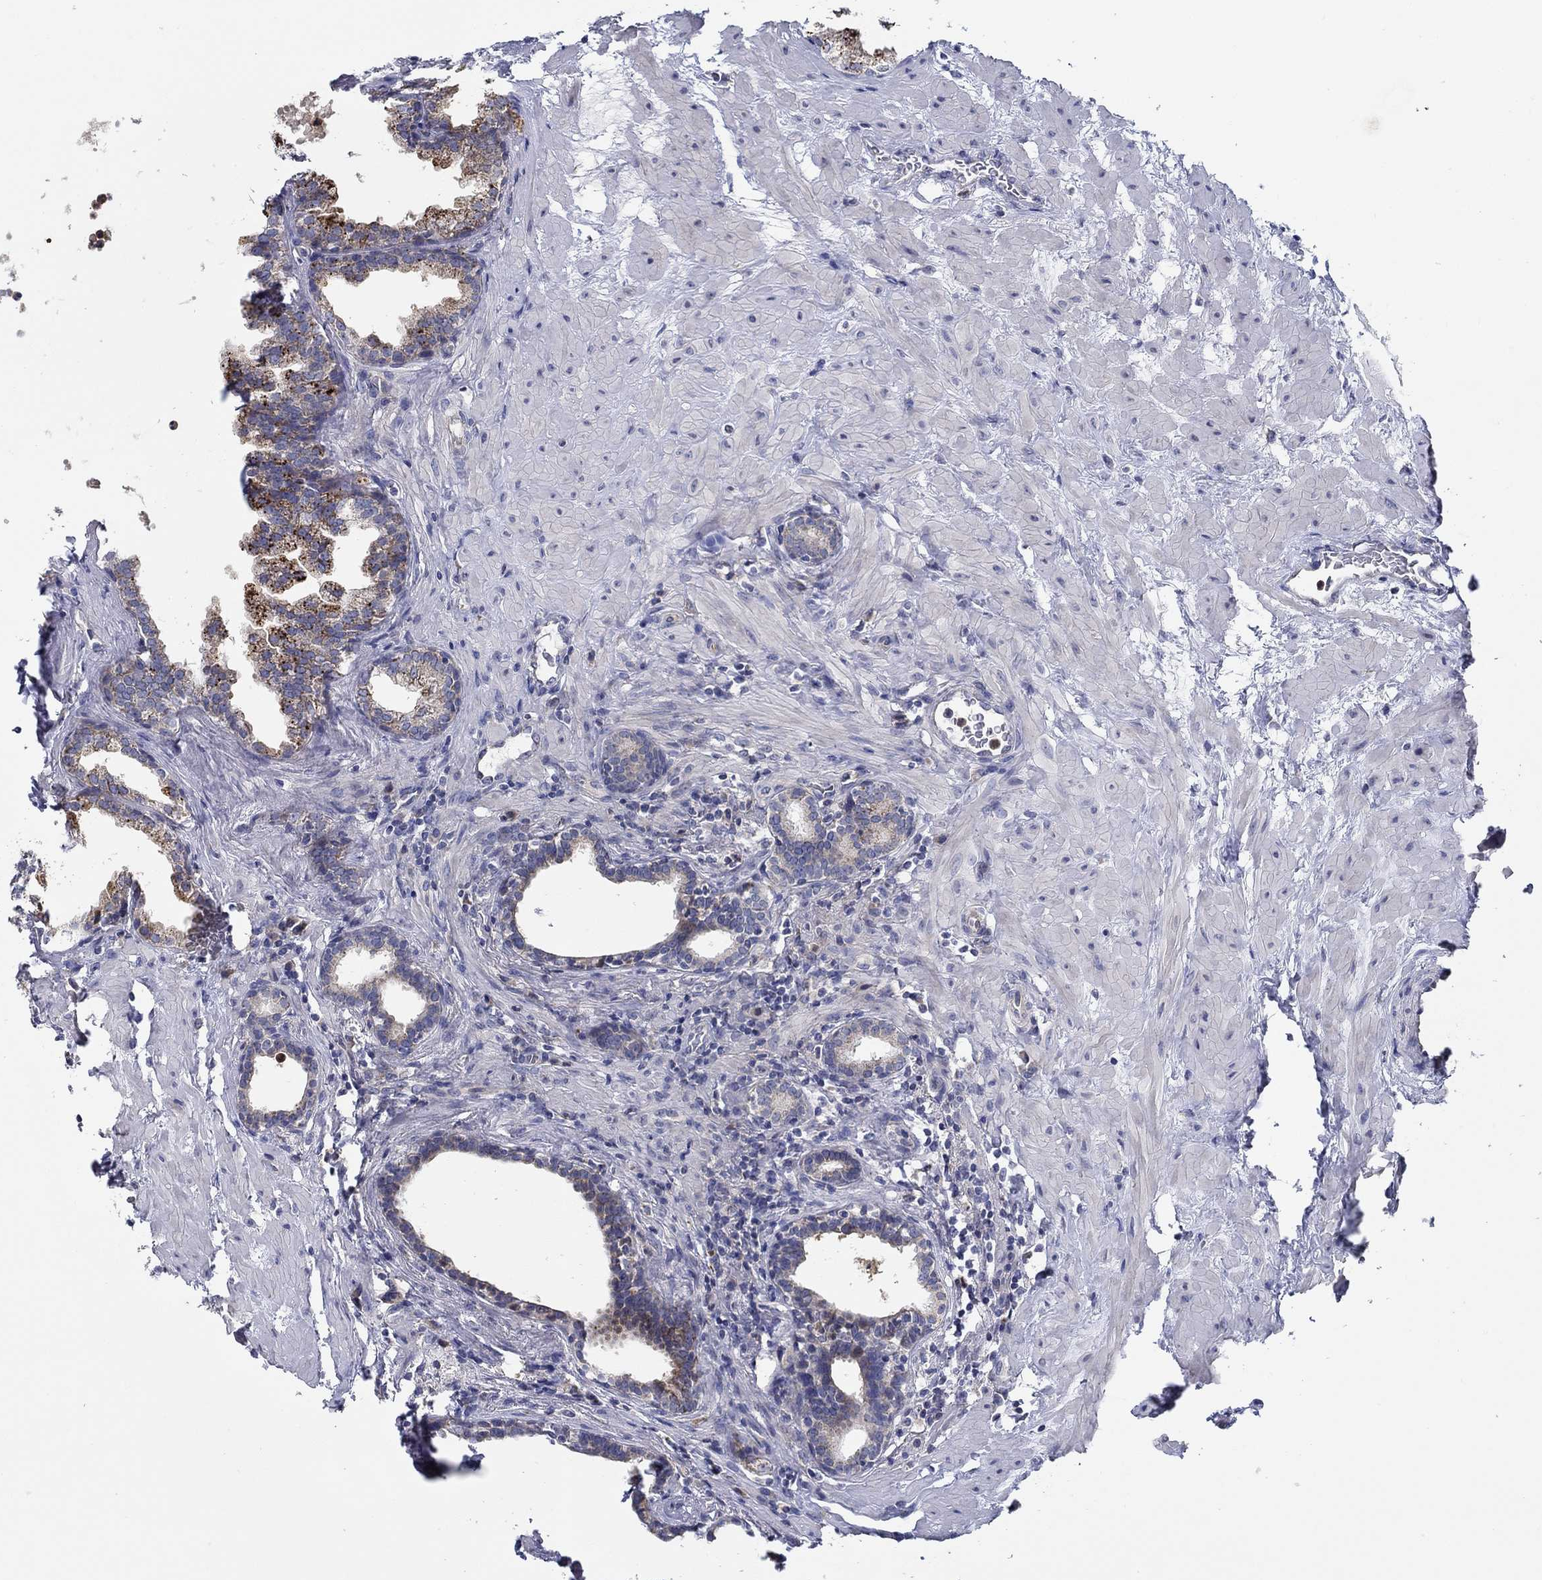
{"staining": {"intensity": "strong", "quantity": "<25%", "location": "cytoplasmic/membranous"}, "tissue": "prostate", "cell_type": "Glandular cells", "image_type": "normal", "snomed": [{"axis": "morphology", "description": "Normal tissue, NOS"}, {"axis": "topography", "description": "Prostate"}], "caption": "Protein staining shows strong cytoplasmic/membranous positivity in about <25% of glandular cells in benign prostate. (DAB IHC with brightfield microscopy, high magnification).", "gene": "CFAP61", "patient": {"sex": "male", "age": 37}}